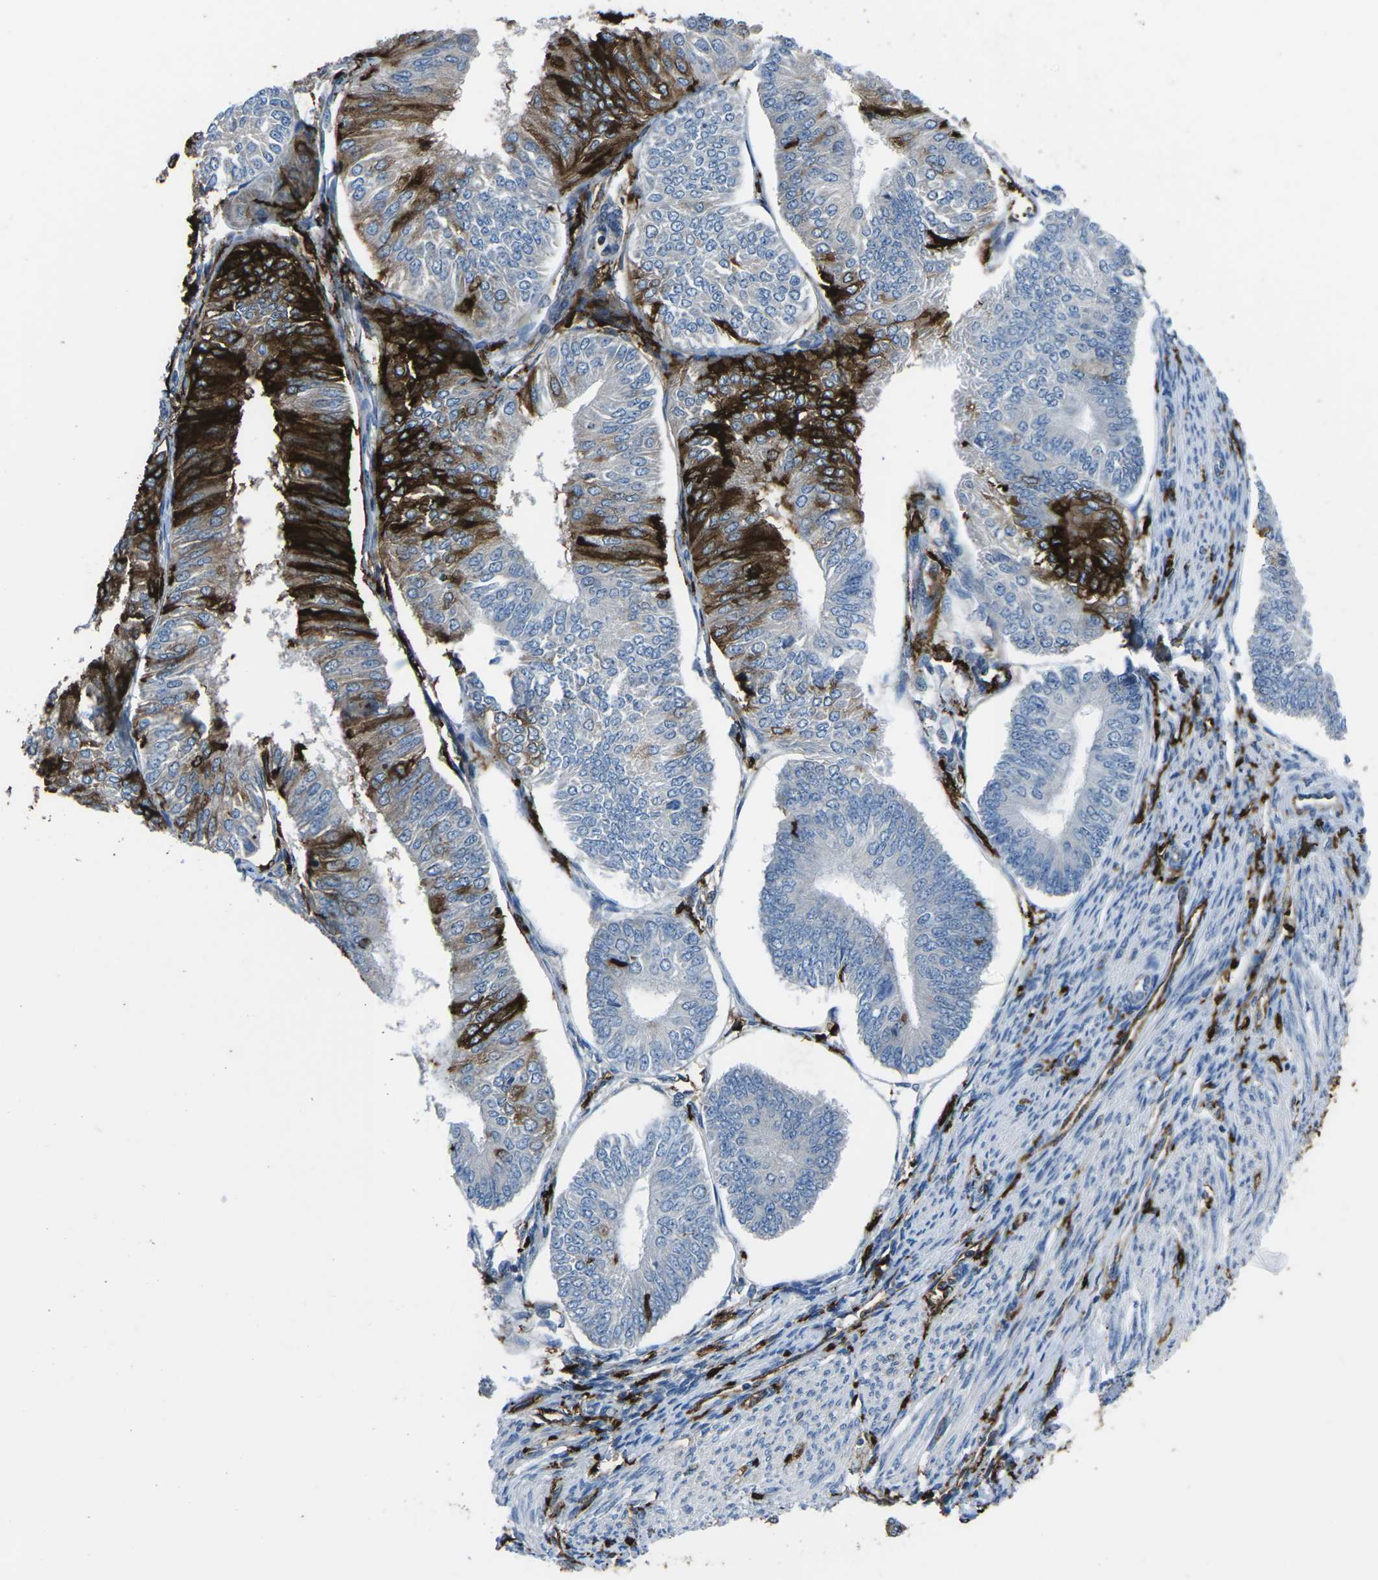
{"staining": {"intensity": "strong", "quantity": "25%-75%", "location": "cytoplasmic/membranous"}, "tissue": "endometrial cancer", "cell_type": "Tumor cells", "image_type": "cancer", "snomed": [{"axis": "morphology", "description": "Adenocarcinoma, NOS"}, {"axis": "topography", "description": "Endometrium"}], "caption": "Adenocarcinoma (endometrial) stained for a protein (brown) exhibits strong cytoplasmic/membranous positive positivity in about 25%-75% of tumor cells.", "gene": "PTPN1", "patient": {"sex": "female", "age": 58}}